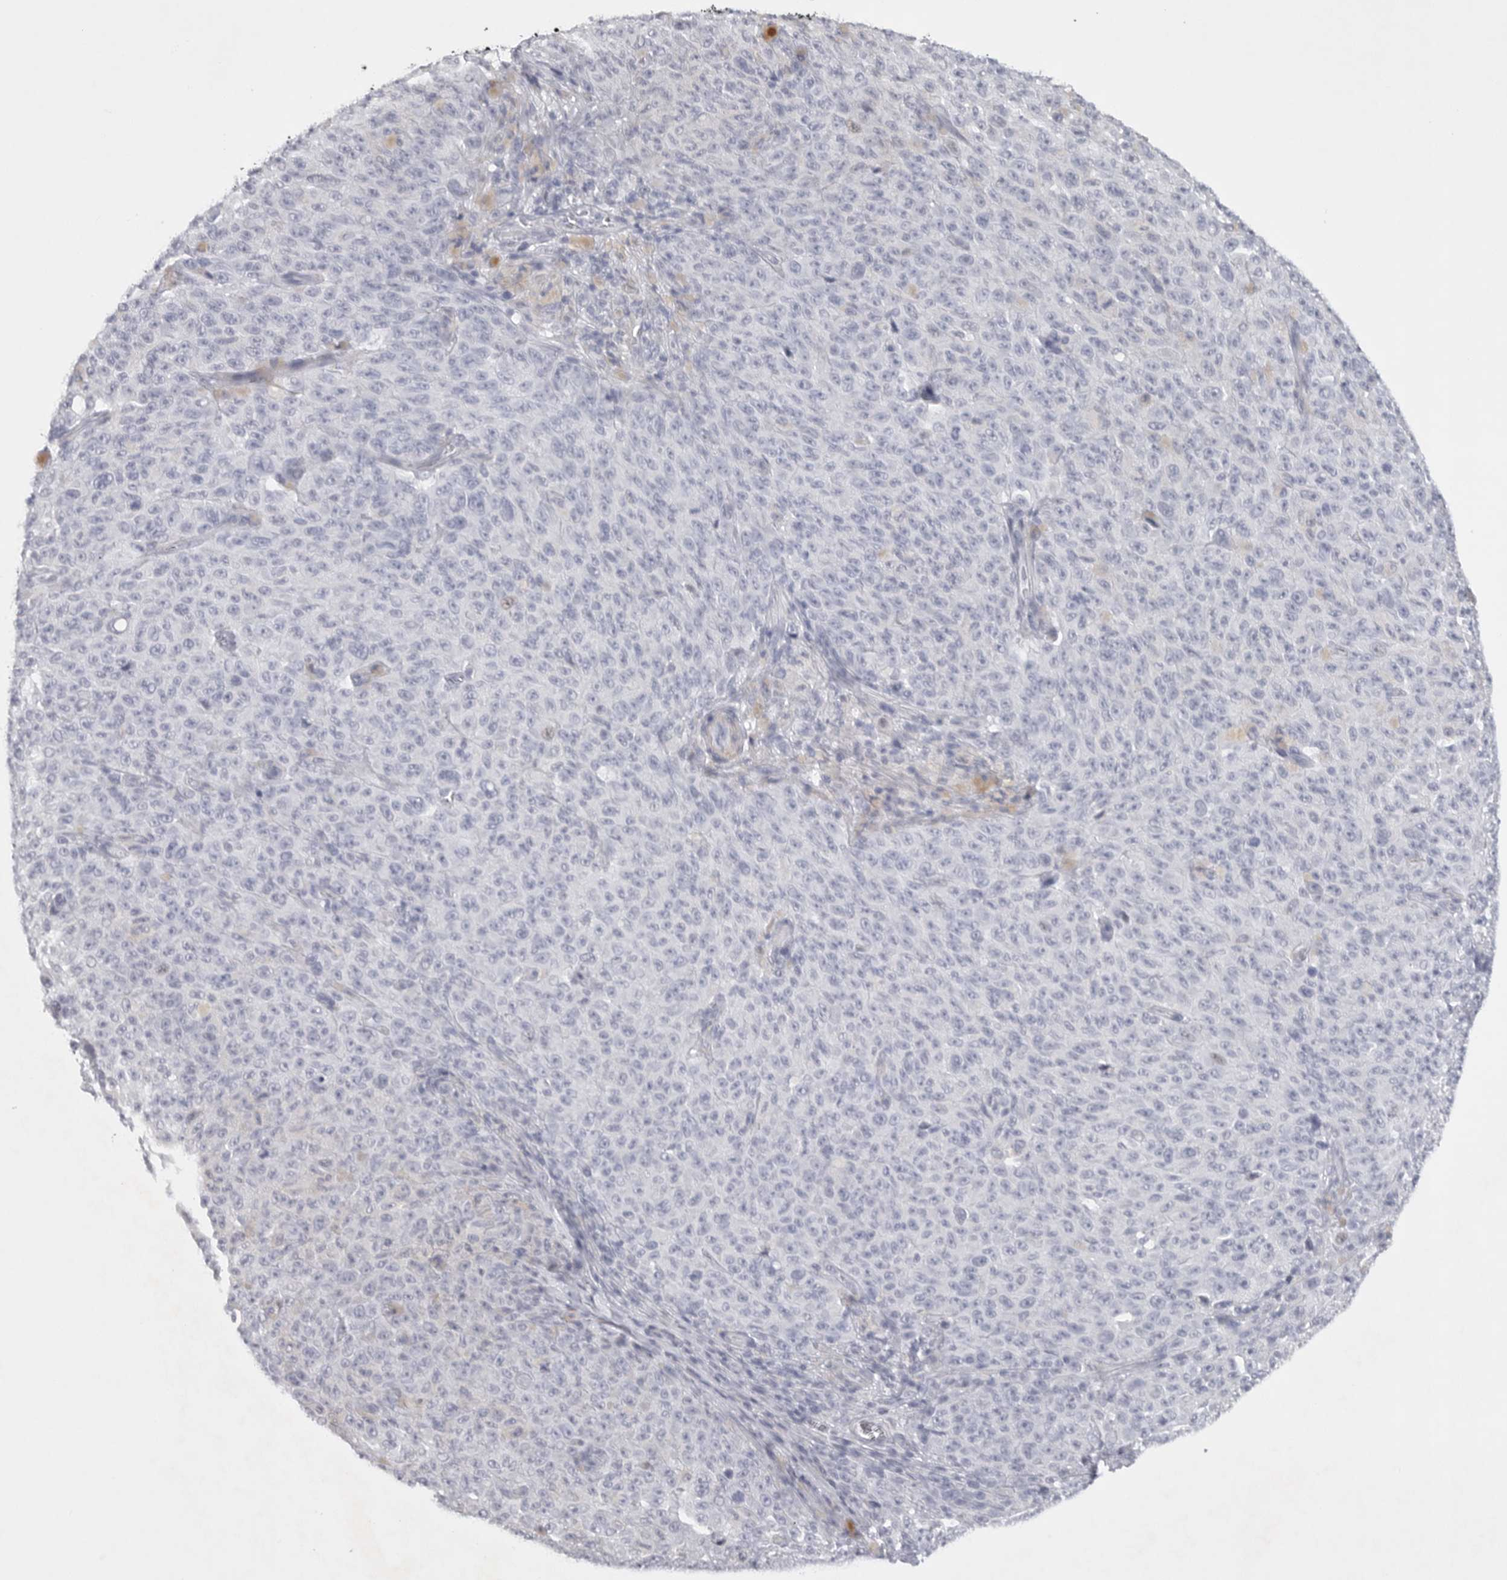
{"staining": {"intensity": "negative", "quantity": "none", "location": "none"}, "tissue": "melanoma", "cell_type": "Tumor cells", "image_type": "cancer", "snomed": [{"axis": "morphology", "description": "Malignant melanoma, NOS"}, {"axis": "topography", "description": "Skin"}], "caption": "This is a histopathology image of immunohistochemistry staining of malignant melanoma, which shows no staining in tumor cells.", "gene": "TNR", "patient": {"sex": "female", "age": 82}}